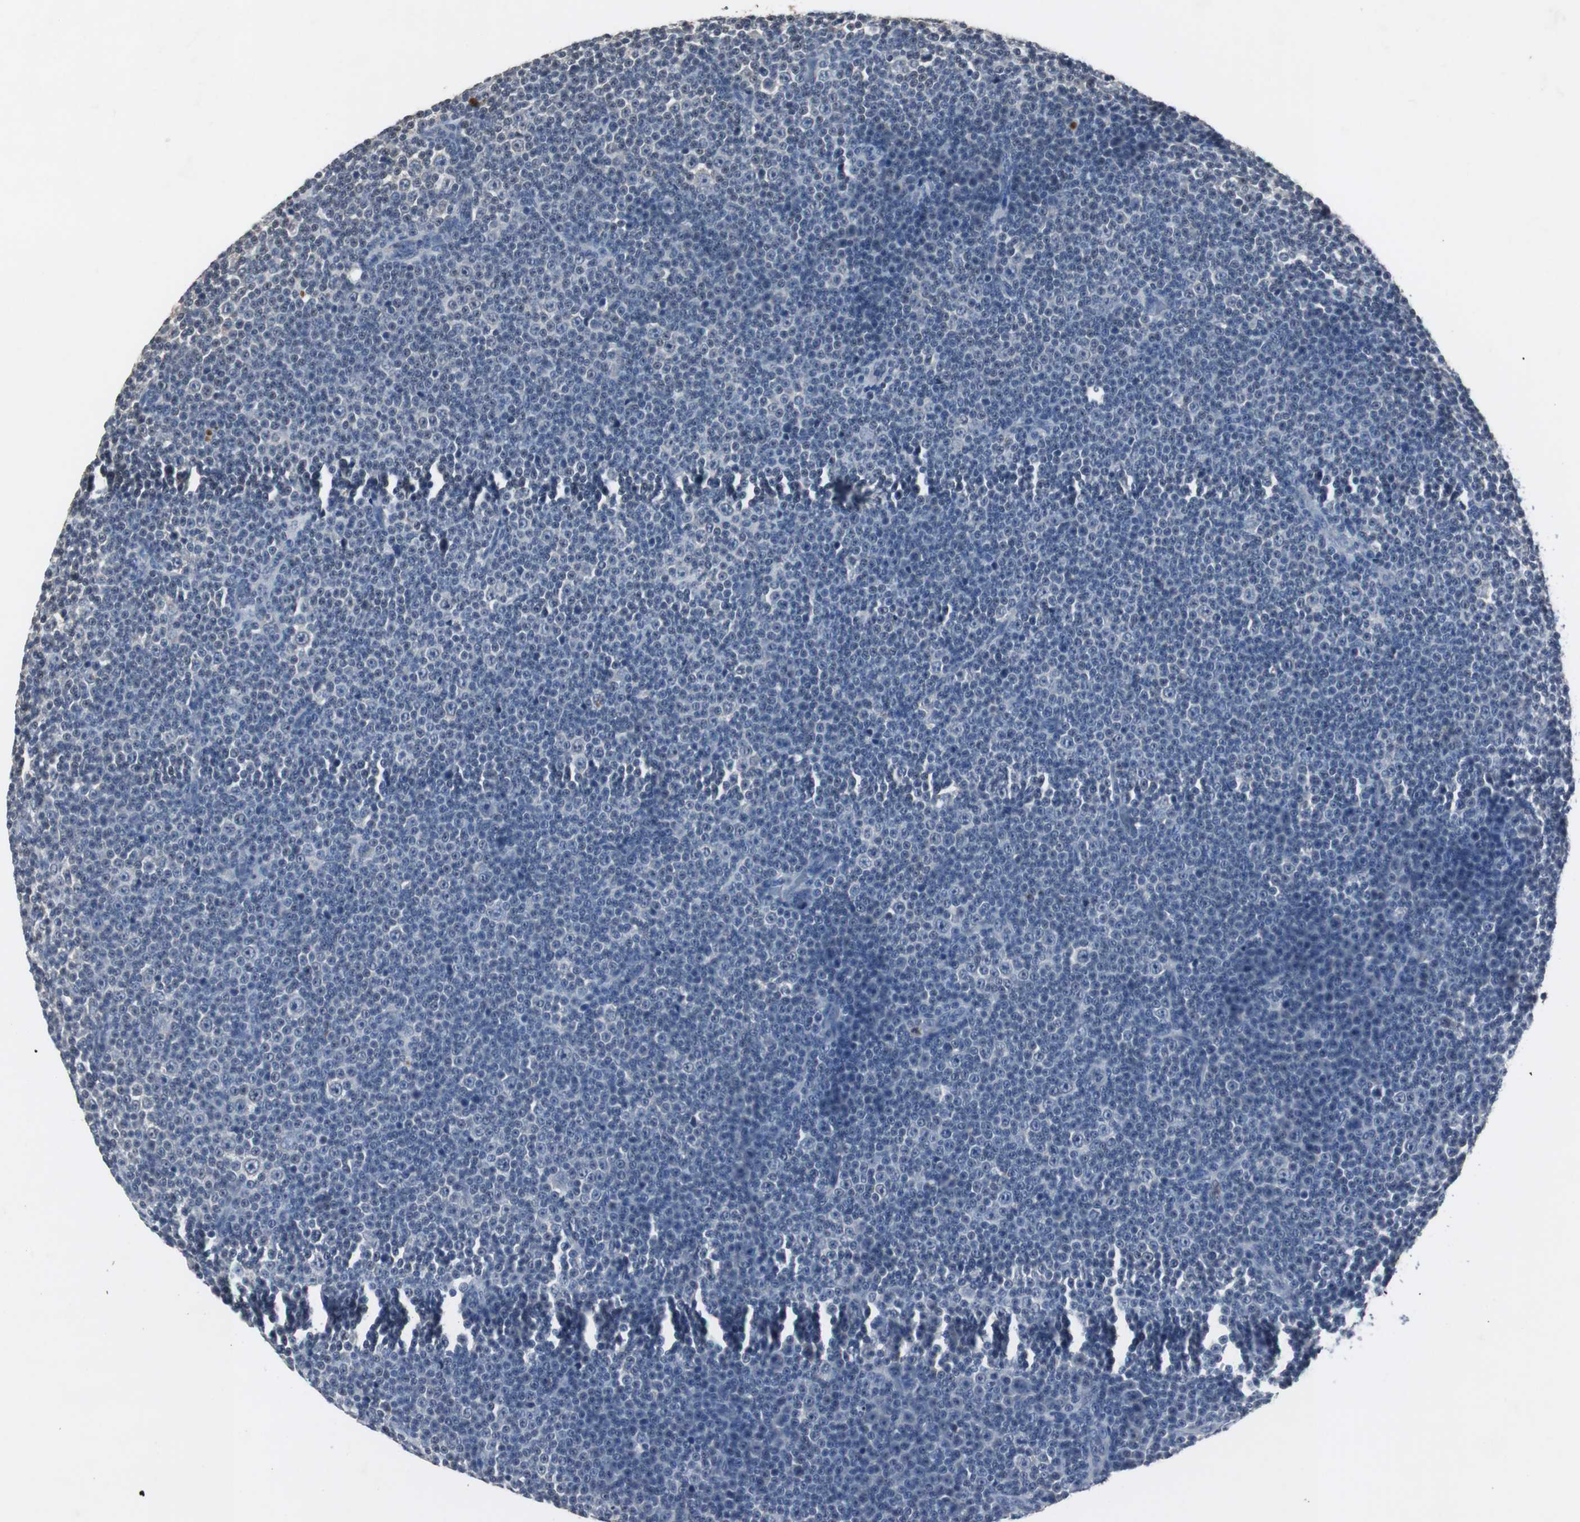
{"staining": {"intensity": "negative", "quantity": "none", "location": "none"}, "tissue": "lymphoma", "cell_type": "Tumor cells", "image_type": "cancer", "snomed": [{"axis": "morphology", "description": "Malignant lymphoma, non-Hodgkin's type, Low grade"}, {"axis": "topography", "description": "Lymph node"}], "caption": "Tumor cells are negative for protein expression in human lymphoma. (DAB immunohistochemistry with hematoxylin counter stain).", "gene": "ADNP2", "patient": {"sex": "female", "age": 67}}